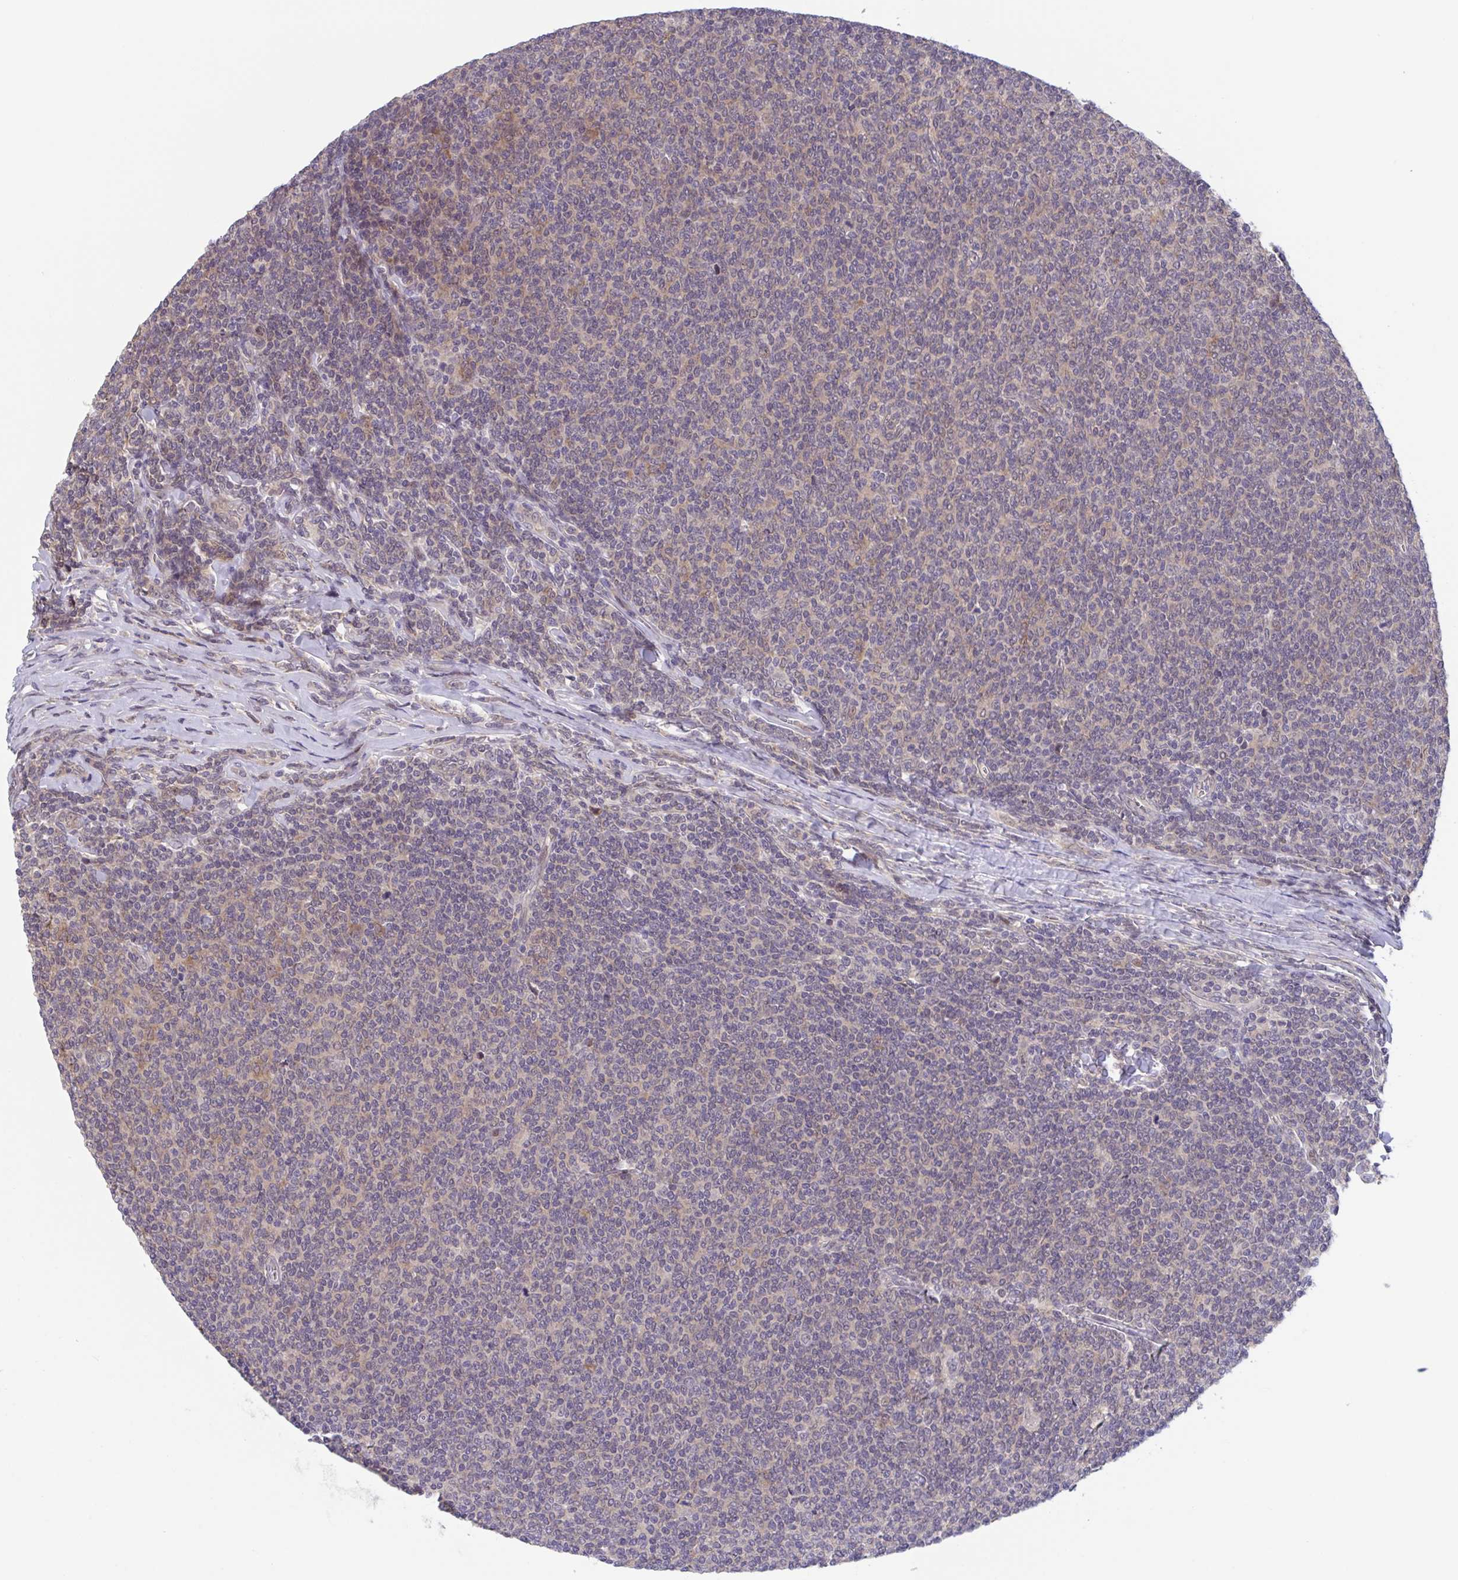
{"staining": {"intensity": "weak", "quantity": "<25%", "location": "nuclear"}, "tissue": "lymphoma", "cell_type": "Tumor cells", "image_type": "cancer", "snomed": [{"axis": "morphology", "description": "Malignant lymphoma, non-Hodgkin's type, Low grade"}, {"axis": "topography", "description": "Lymph node"}], "caption": "A histopathology image of malignant lymphoma, non-Hodgkin's type (low-grade) stained for a protein displays no brown staining in tumor cells.", "gene": "RIOK1", "patient": {"sex": "male", "age": 52}}